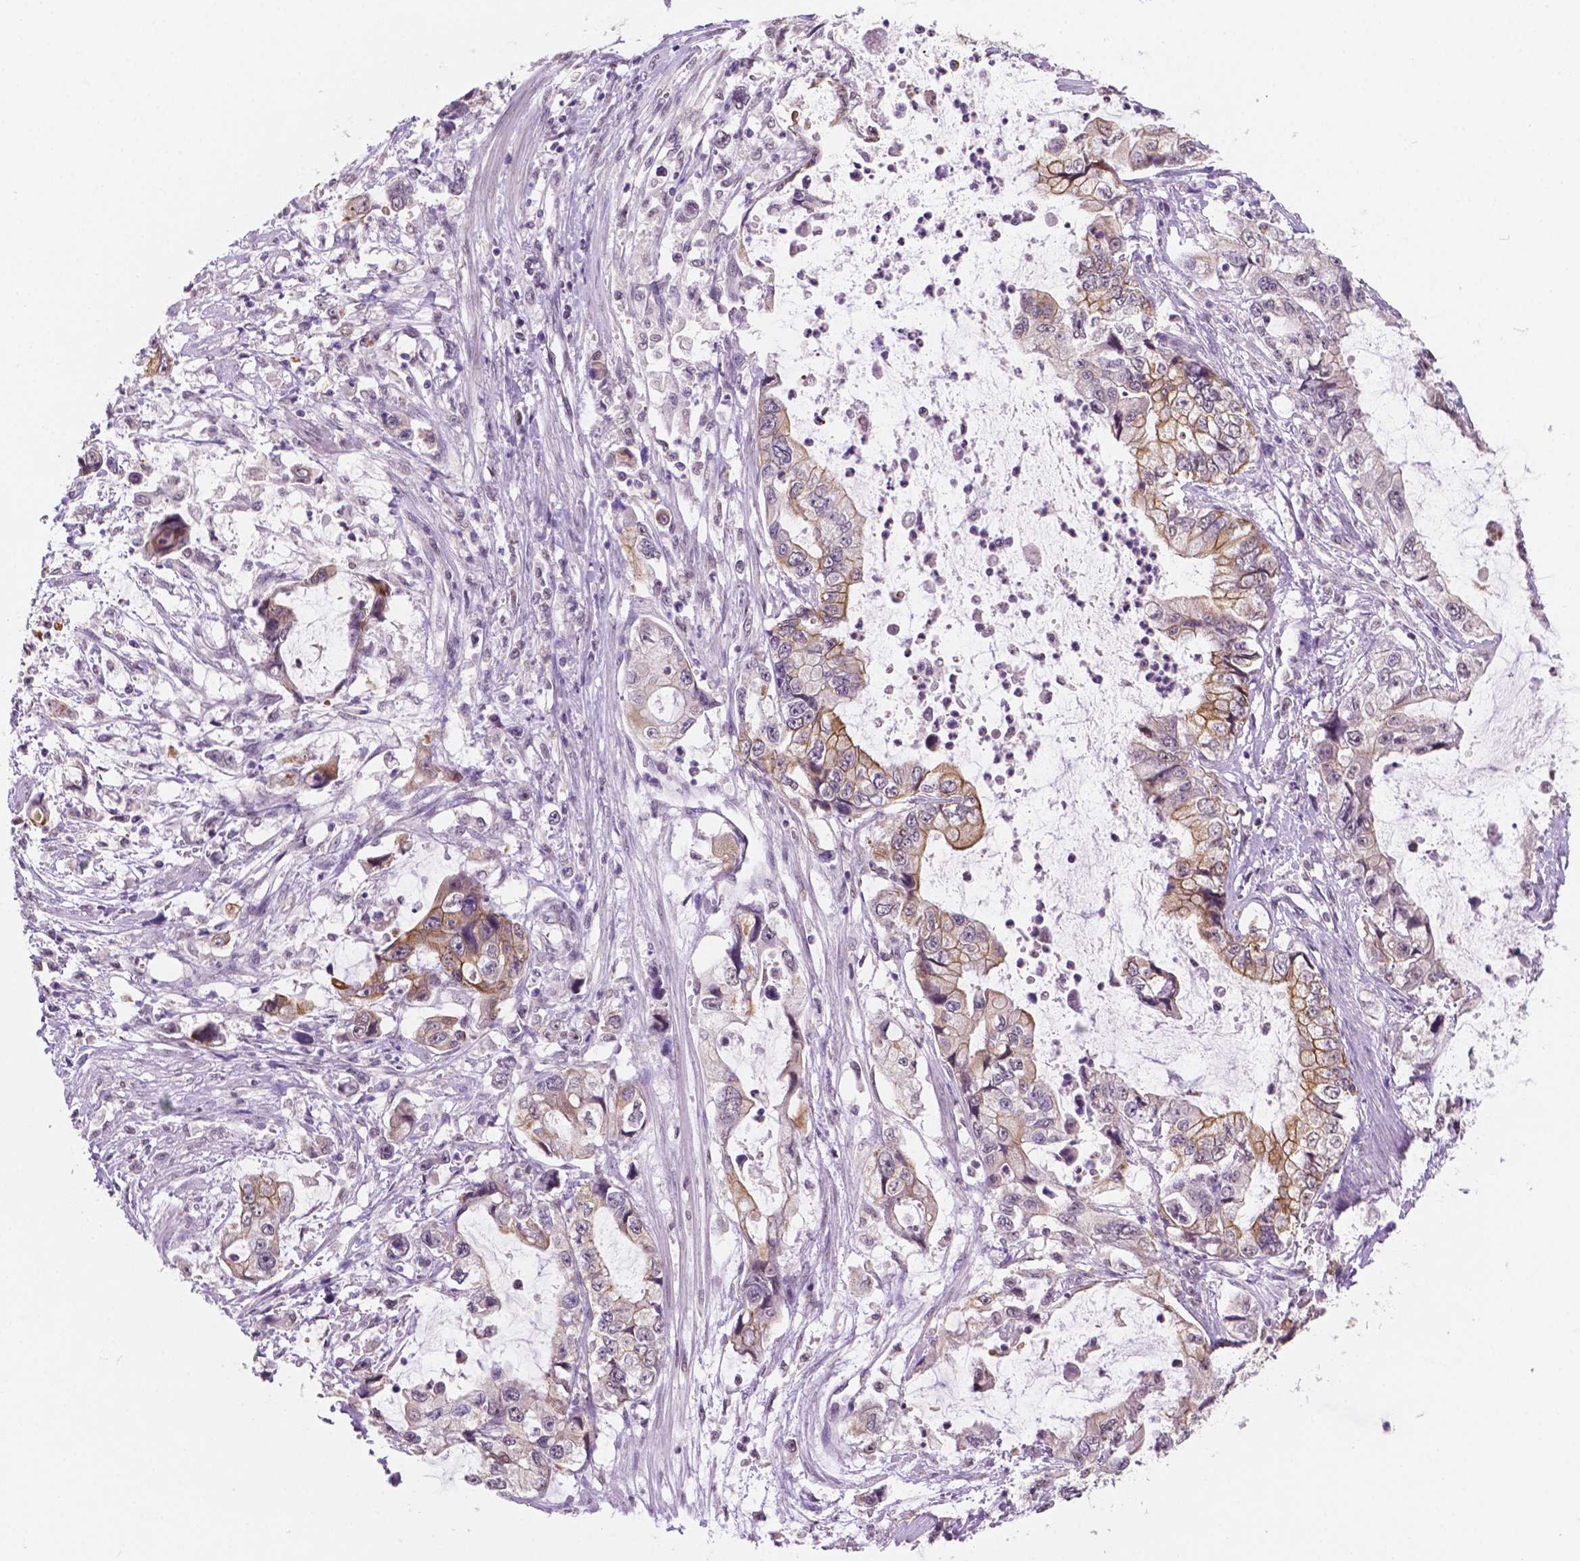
{"staining": {"intensity": "weak", "quantity": ">75%", "location": "cytoplasmic/membranous"}, "tissue": "stomach cancer", "cell_type": "Tumor cells", "image_type": "cancer", "snomed": [{"axis": "morphology", "description": "Adenocarcinoma, NOS"}, {"axis": "topography", "description": "Pancreas"}, {"axis": "topography", "description": "Stomach, upper"}, {"axis": "topography", "description": "Stomach"}], "caption": "Stomach cancer stained with a protein marker displays weak staining in tumor cells.", "gene": "SHLD3", "patient": {"sex": "male", "age": 77}}